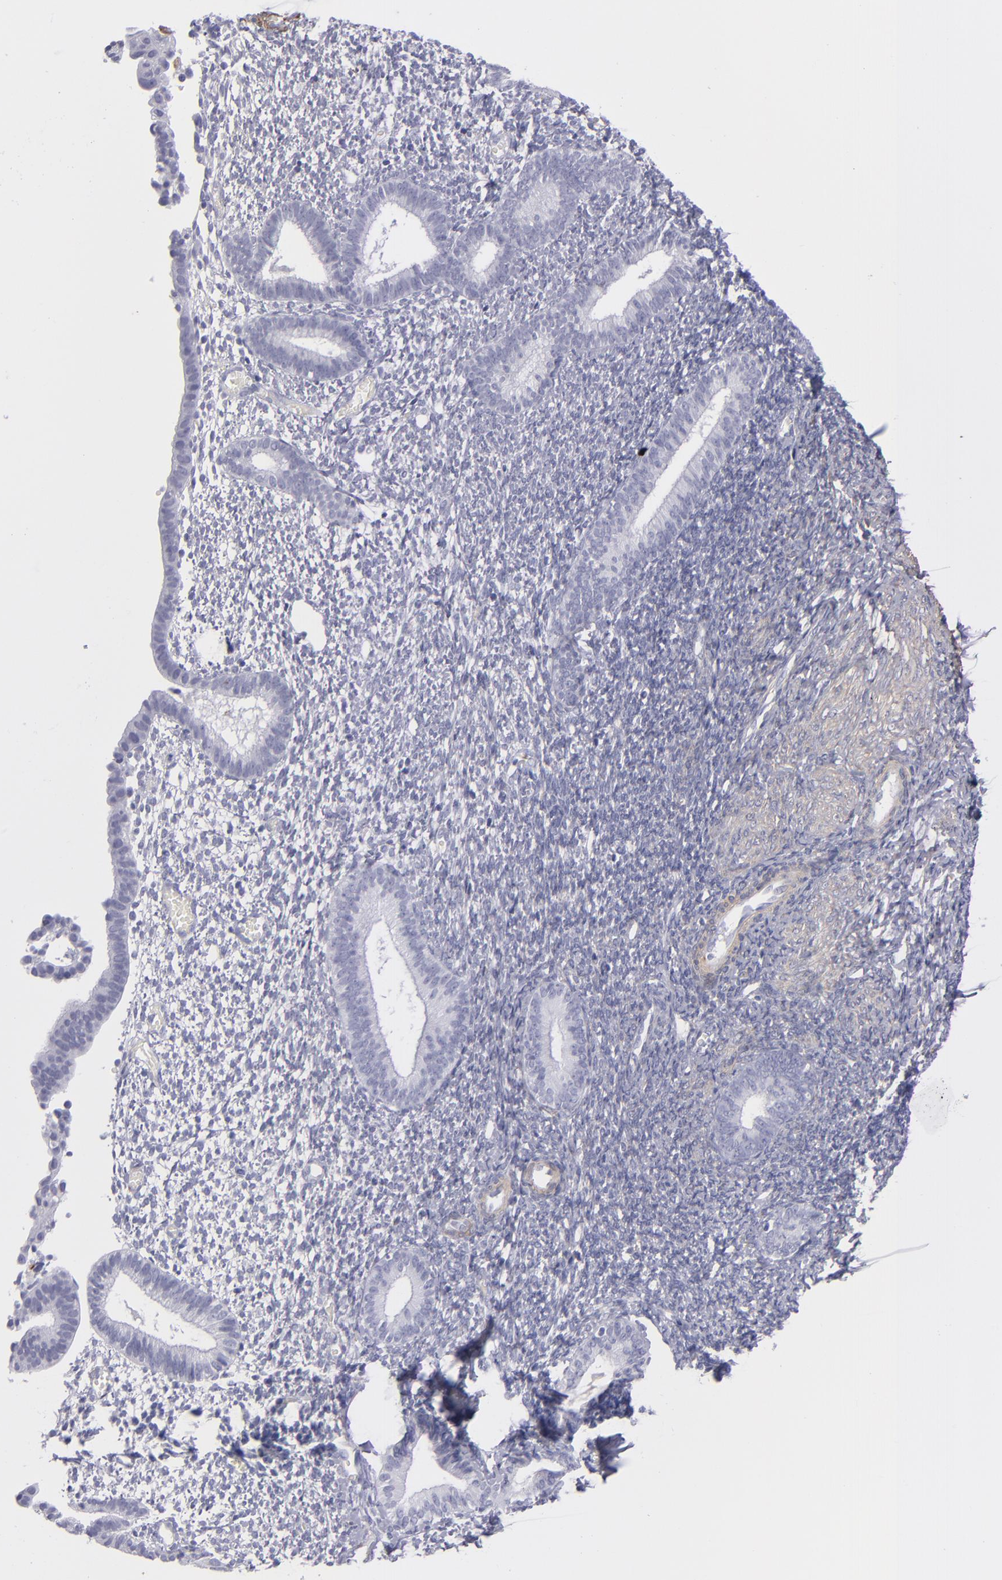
{"staining": {"intensity": "negative", "quantity": "none", "location": "none"}, "tissue": "endometrium", "cell_type": "Cells in endometrial stroma", "image_type": "normal", "snomed": [{"axis": "morphology", "description": "Normal tissue, NOS"}, {"axis": "topography", "description": "Smooth muscle"}, {"axis": "topography", "description": "Endometrium"}], "caption": "Immunohistochemical staining of unremarkable endometrium demonstrates no significant staining in cells in endometrial stroma. (DAB (3,3'-diaminobenzidine) immunohistochemistry with hematoxylin counter stain).", "gene": "MYH11", "patient": {"sex": "female", "age": 57}}